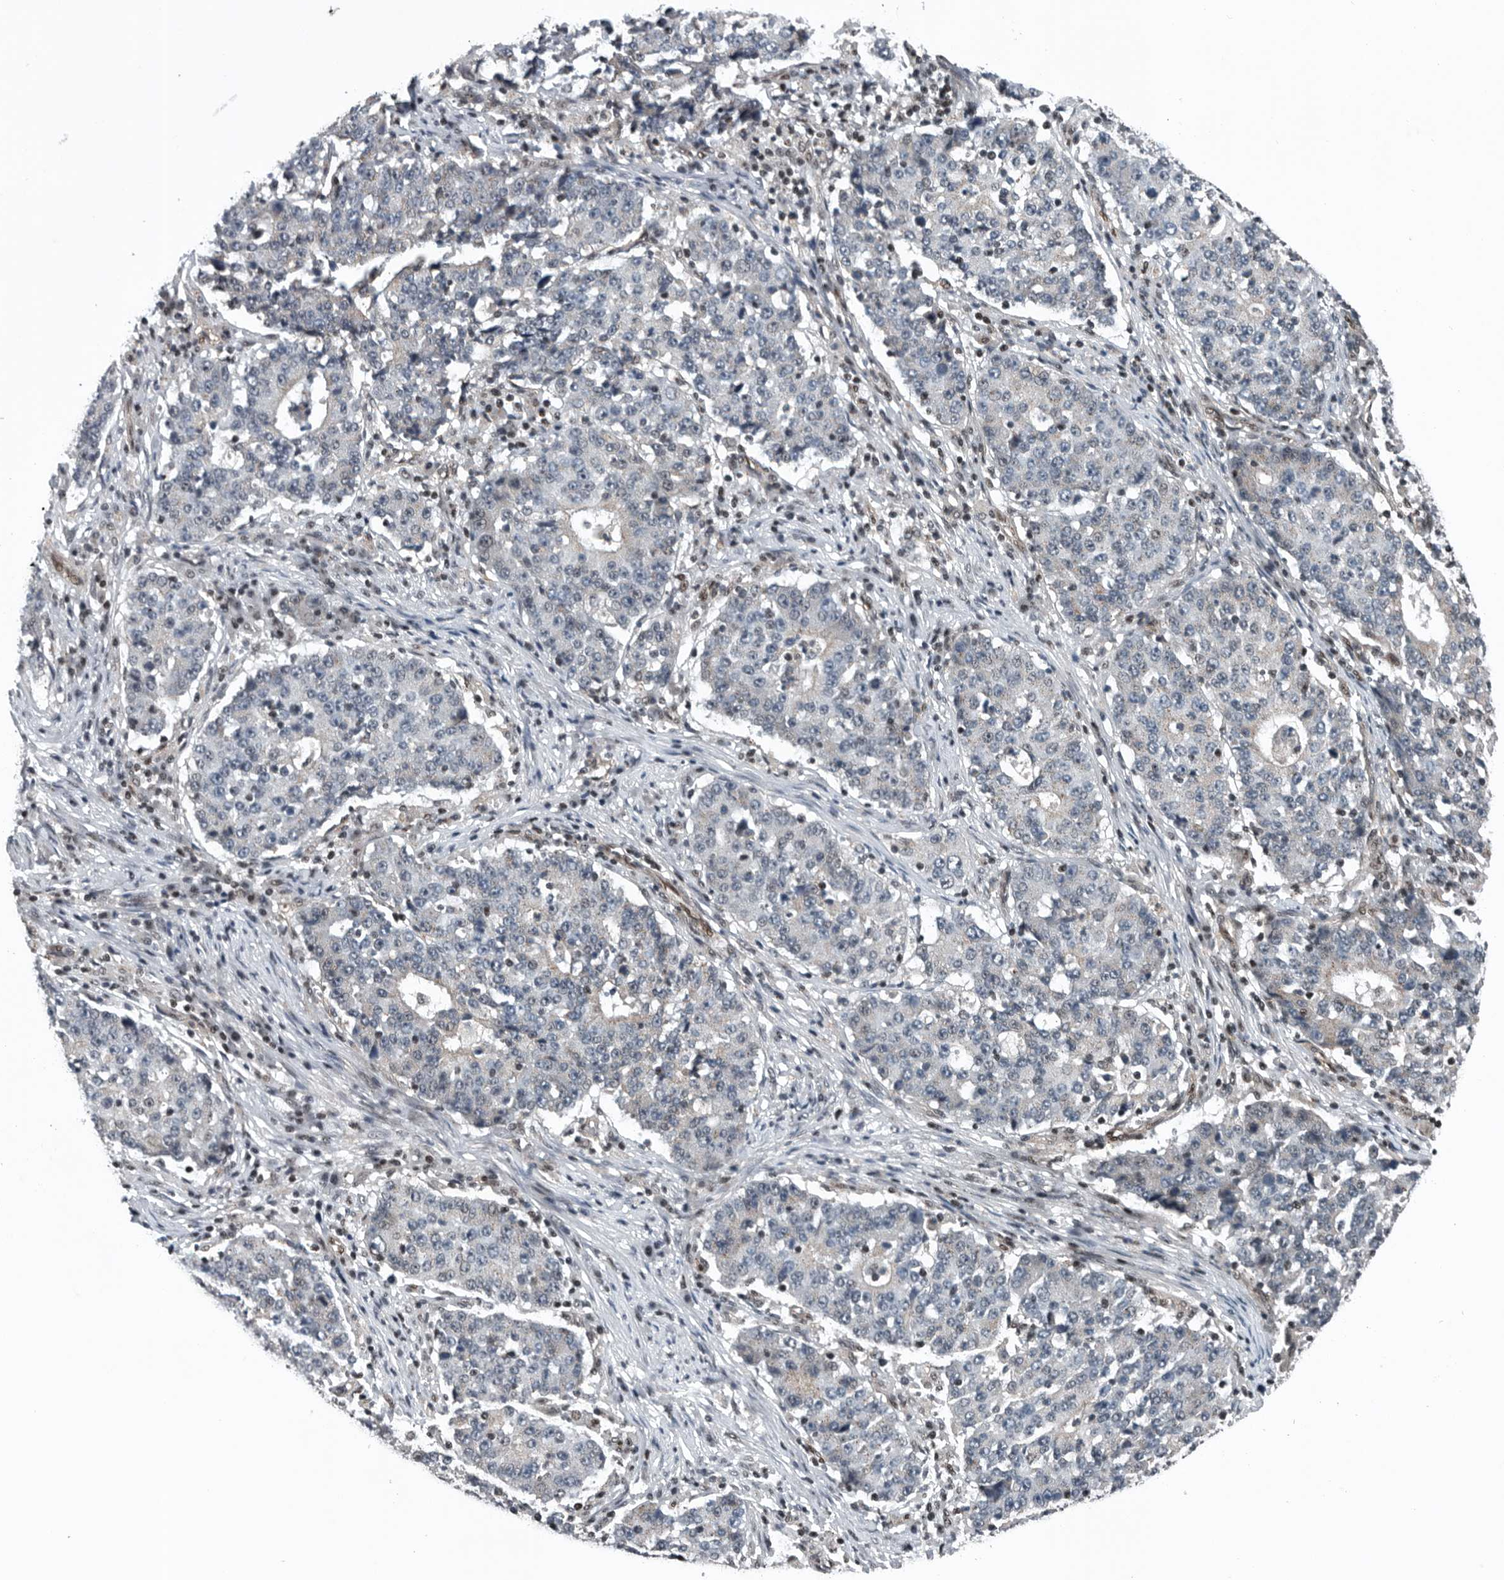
{"staining": {"intensity": "negative", "quantity": "none", "location": "none"}, "tissue": "stomach cancer", "cell_type": "Tumor cells", "image_type": "cancer", "snomed": [{"axis": "morphology", "description": "Adenocarcinoma, NOS"}, {"axis": "topography", "description": "Stomach"}], "caption": "Immunohistochemistry (IHC) histopathology image of human stomach adenocarcinoma stained for a protein (brown), which displays no positivity in tumor cells.", "gene": "SENP7", "patient": {"sex": "male", "age": 59}}